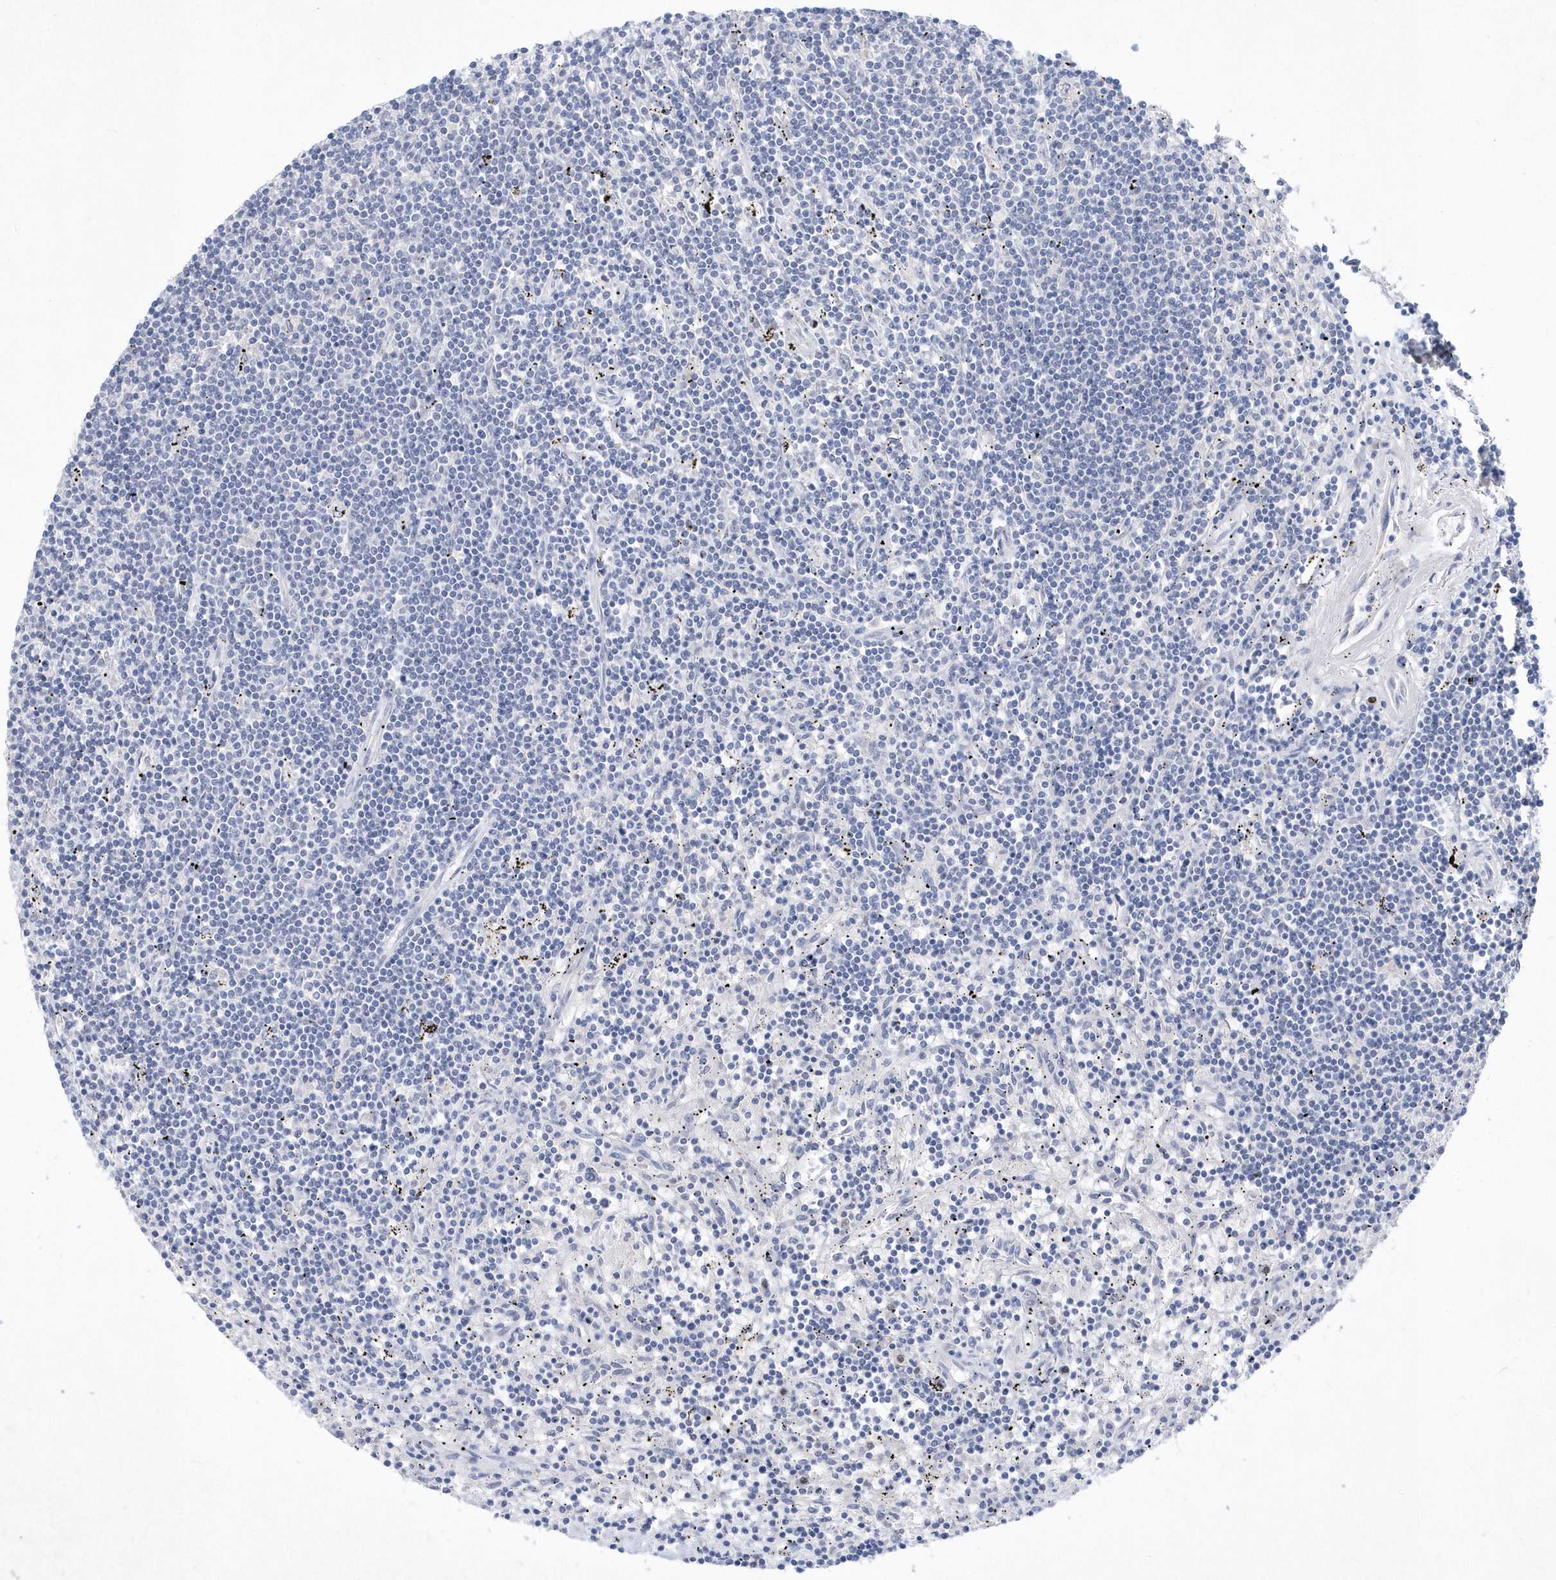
{"staining": {"intensity": "negative", "quantity": "none", "location": "none"}, "tissue": "lymphoma", "cell_type": "Tumor cells", "image_type": "cancer", "snomed": [{"axis": "morphology", "description": "Malignant lymphoma, non-Hodgkin's type, Low grade"}, {"axis": "topography", "description": "Spleen"}], "caption": "Low-grade malignant lymphoma, non-Hodgkin's type stained for a protein using immunohistochemistry reveals no staining tumor cells.", "gene": "BHLHA15", "patient": {"sex": "male", "age": 76}}